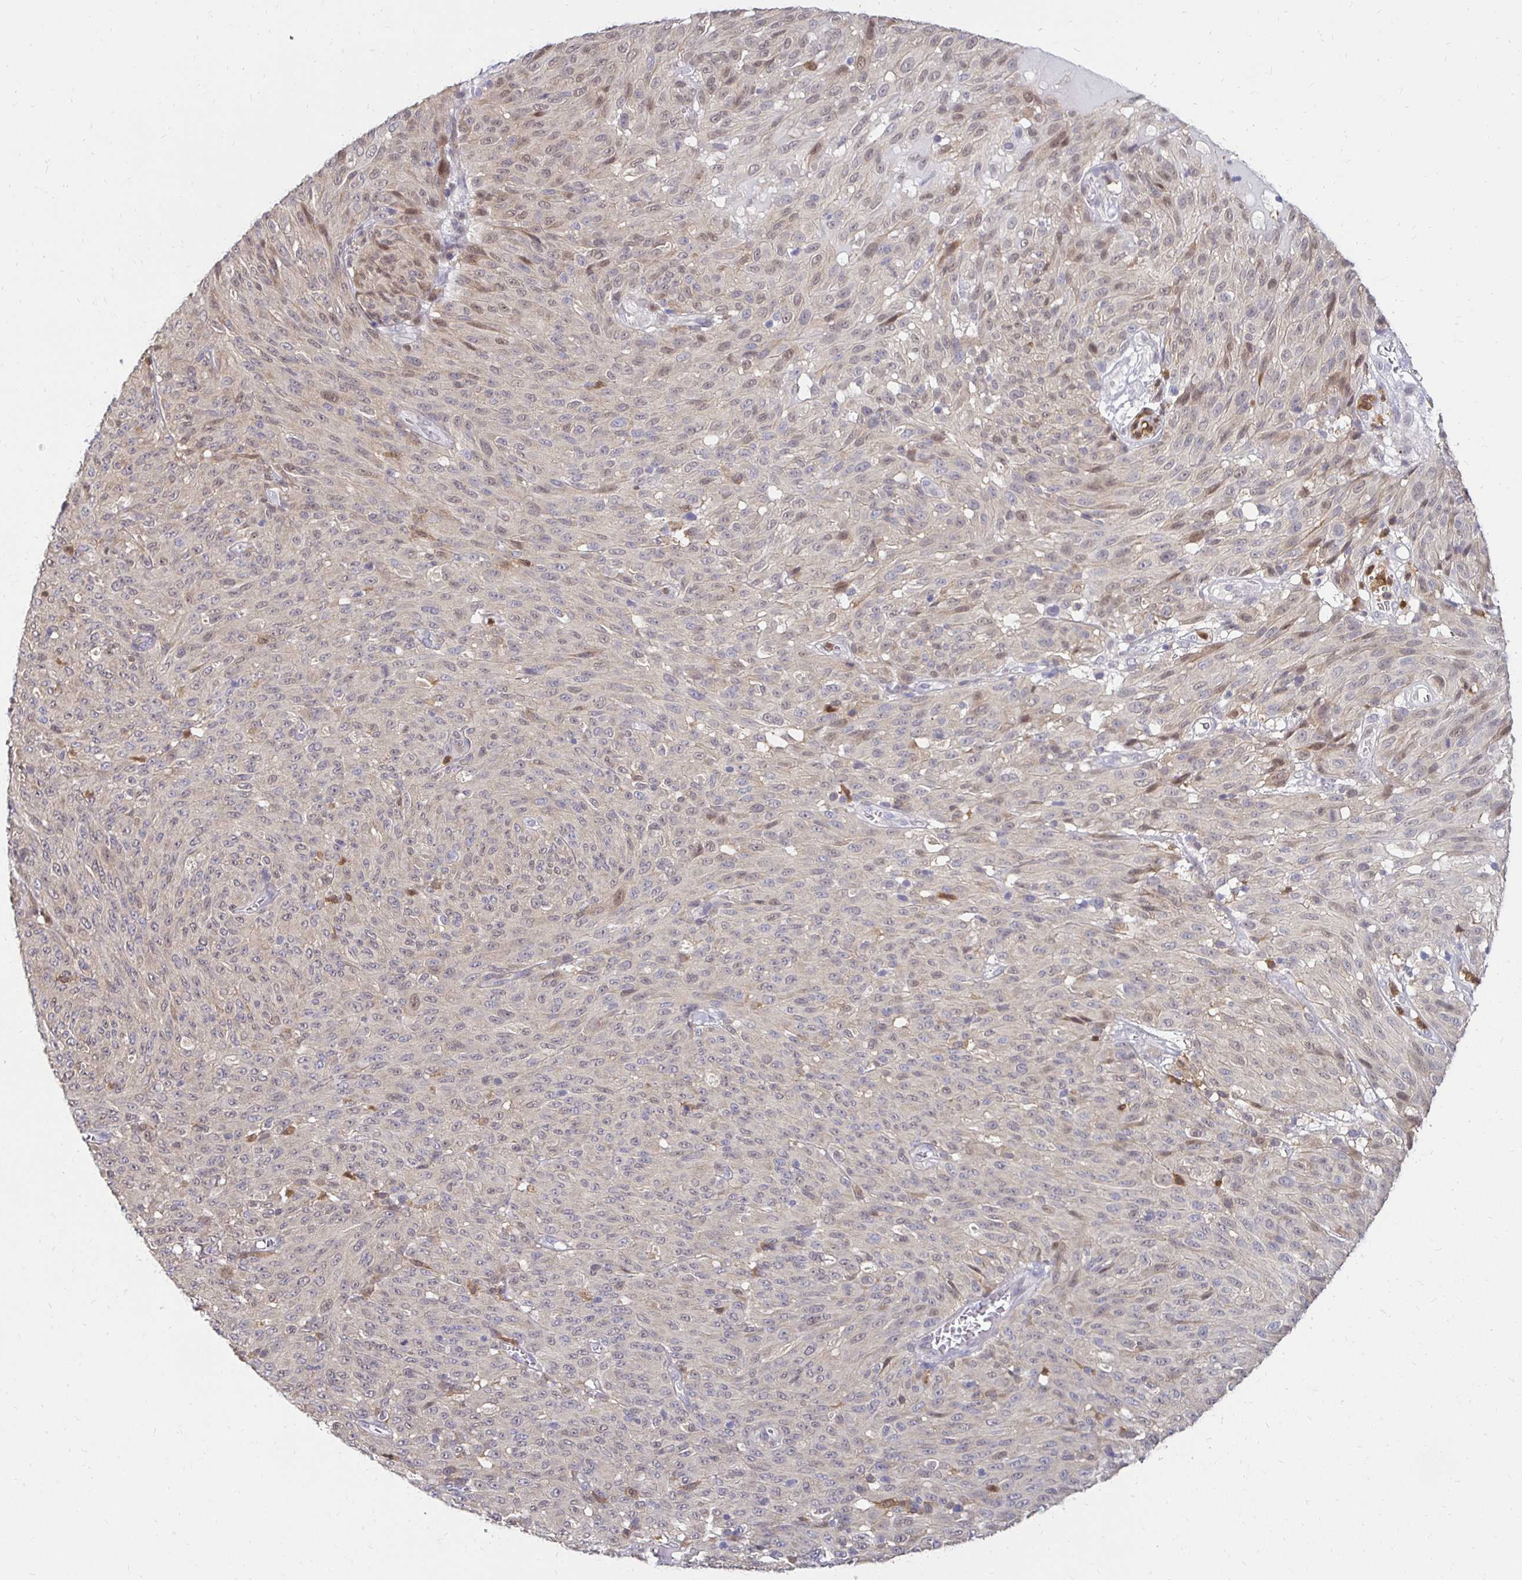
{"staining": {"intensity": "negative", "quantity": "none", "location": "none"}, "tissue": "melanoma", "cell_type": "Tumor cells", "image_type": "cancer", "snomed": [{"axis": "morphology", "description": "Malignant melanoma, NOS"}, {"axis": "topography", "description": "Skin"}], "caption": "Immunohistochemistry (IHC) of human malignant melanoma reveals no staining in tumor cells.", "gene": "PADI2", "patient": {"sex": "male", "age": 85}}